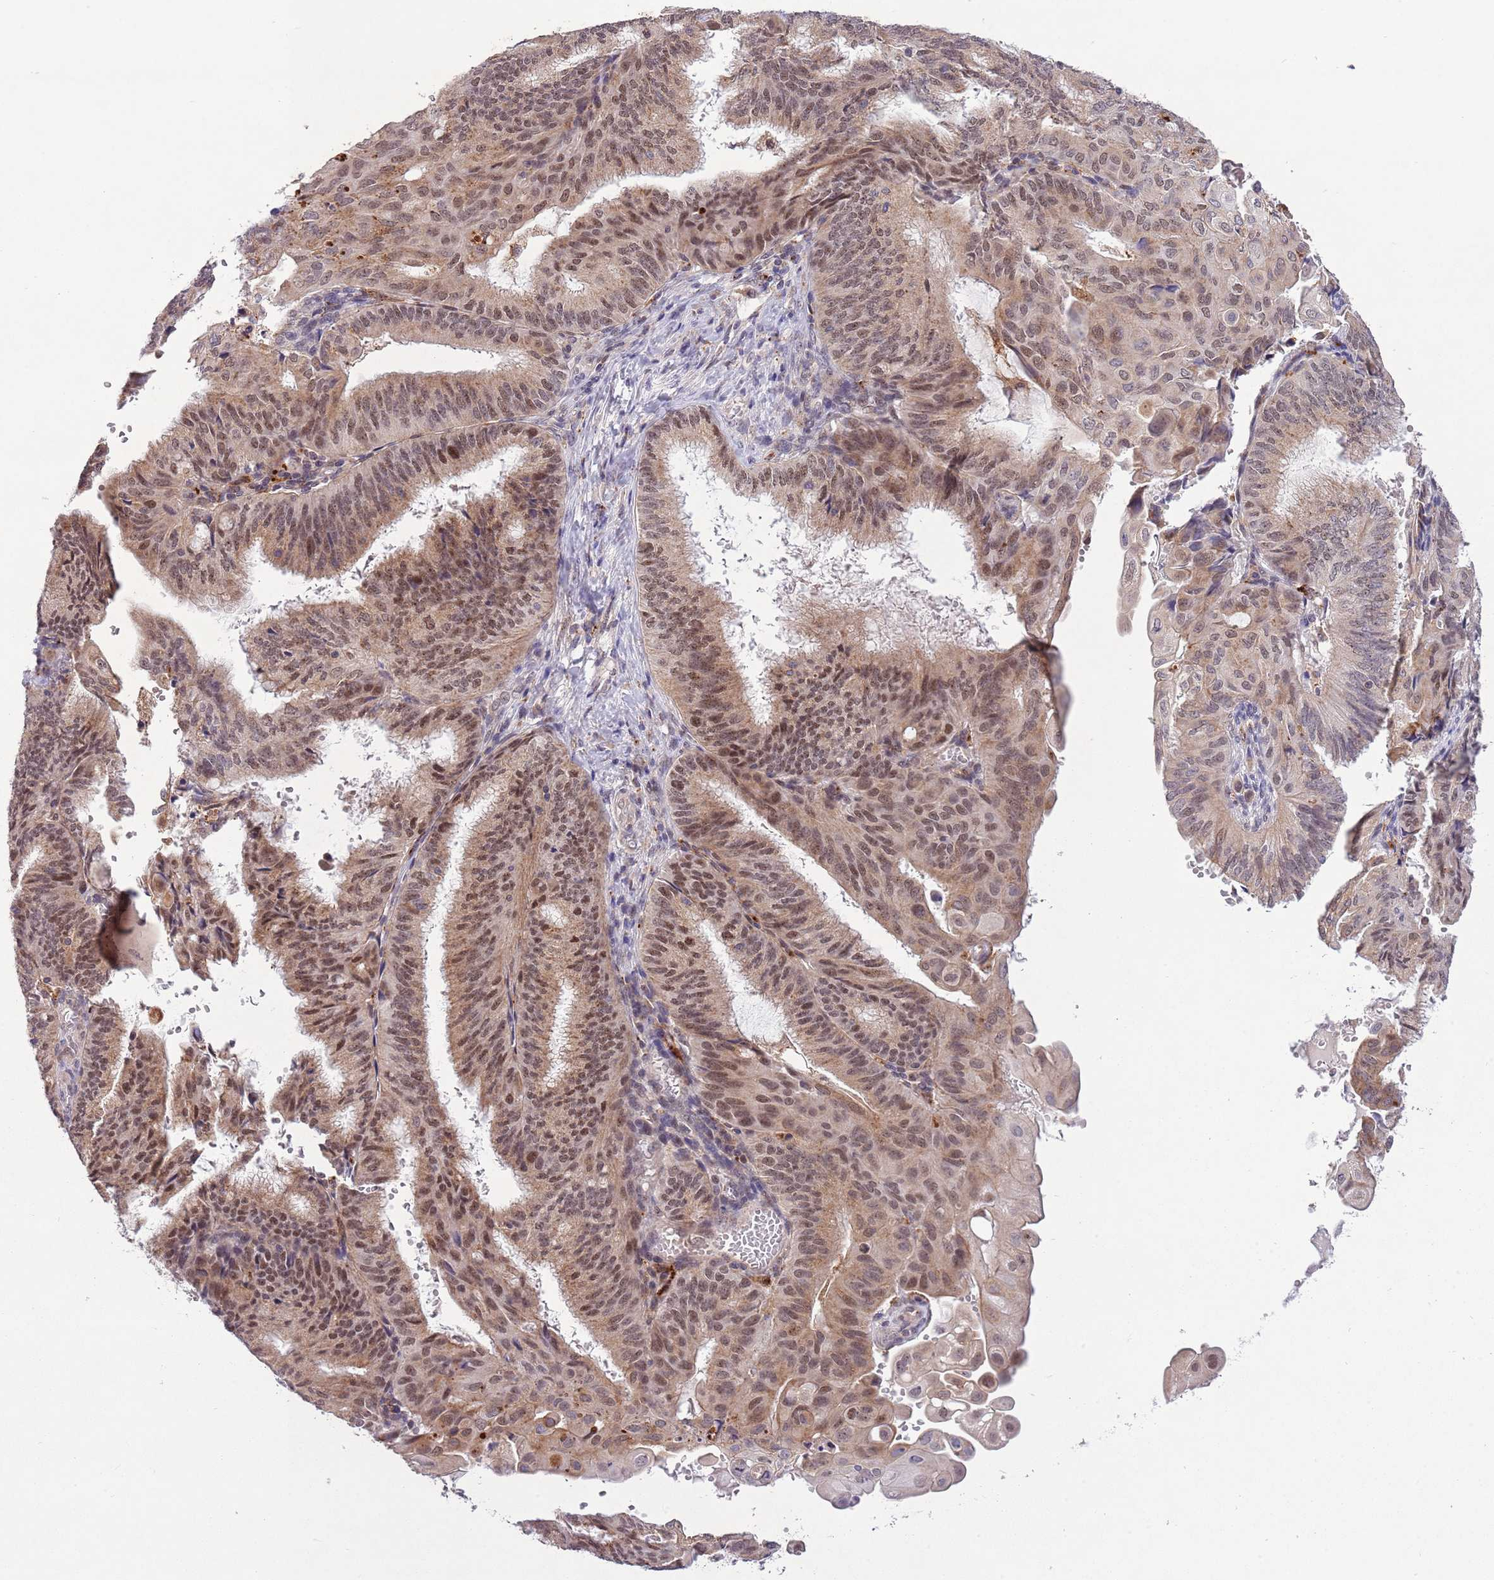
{"staining": {"intensity": "moderate", "quantity": ">75%", "location": "cytoplasmic/membranous,nuclear"}, "tissue": "endometrial cancer", "cell_type": "Tumor cells", "image_type": "cancer", "snomed": [{"axis": "morphology", "description": "Adenocarcinoma, NOS"}, {"axis": "topography", "description": "Endometrium"}], "caption": "Protein positivity by immunohistochemistry reveals moderate cytoplasmic/membranous and nuclear staining in about >75% of tumor cells in endometrial adenocarcinoma. (brown staining indicates protein expression, while blue staining denotes nuclei).", "gene": "TRIM27", "patient": {"sex": "female", "age": 49}}